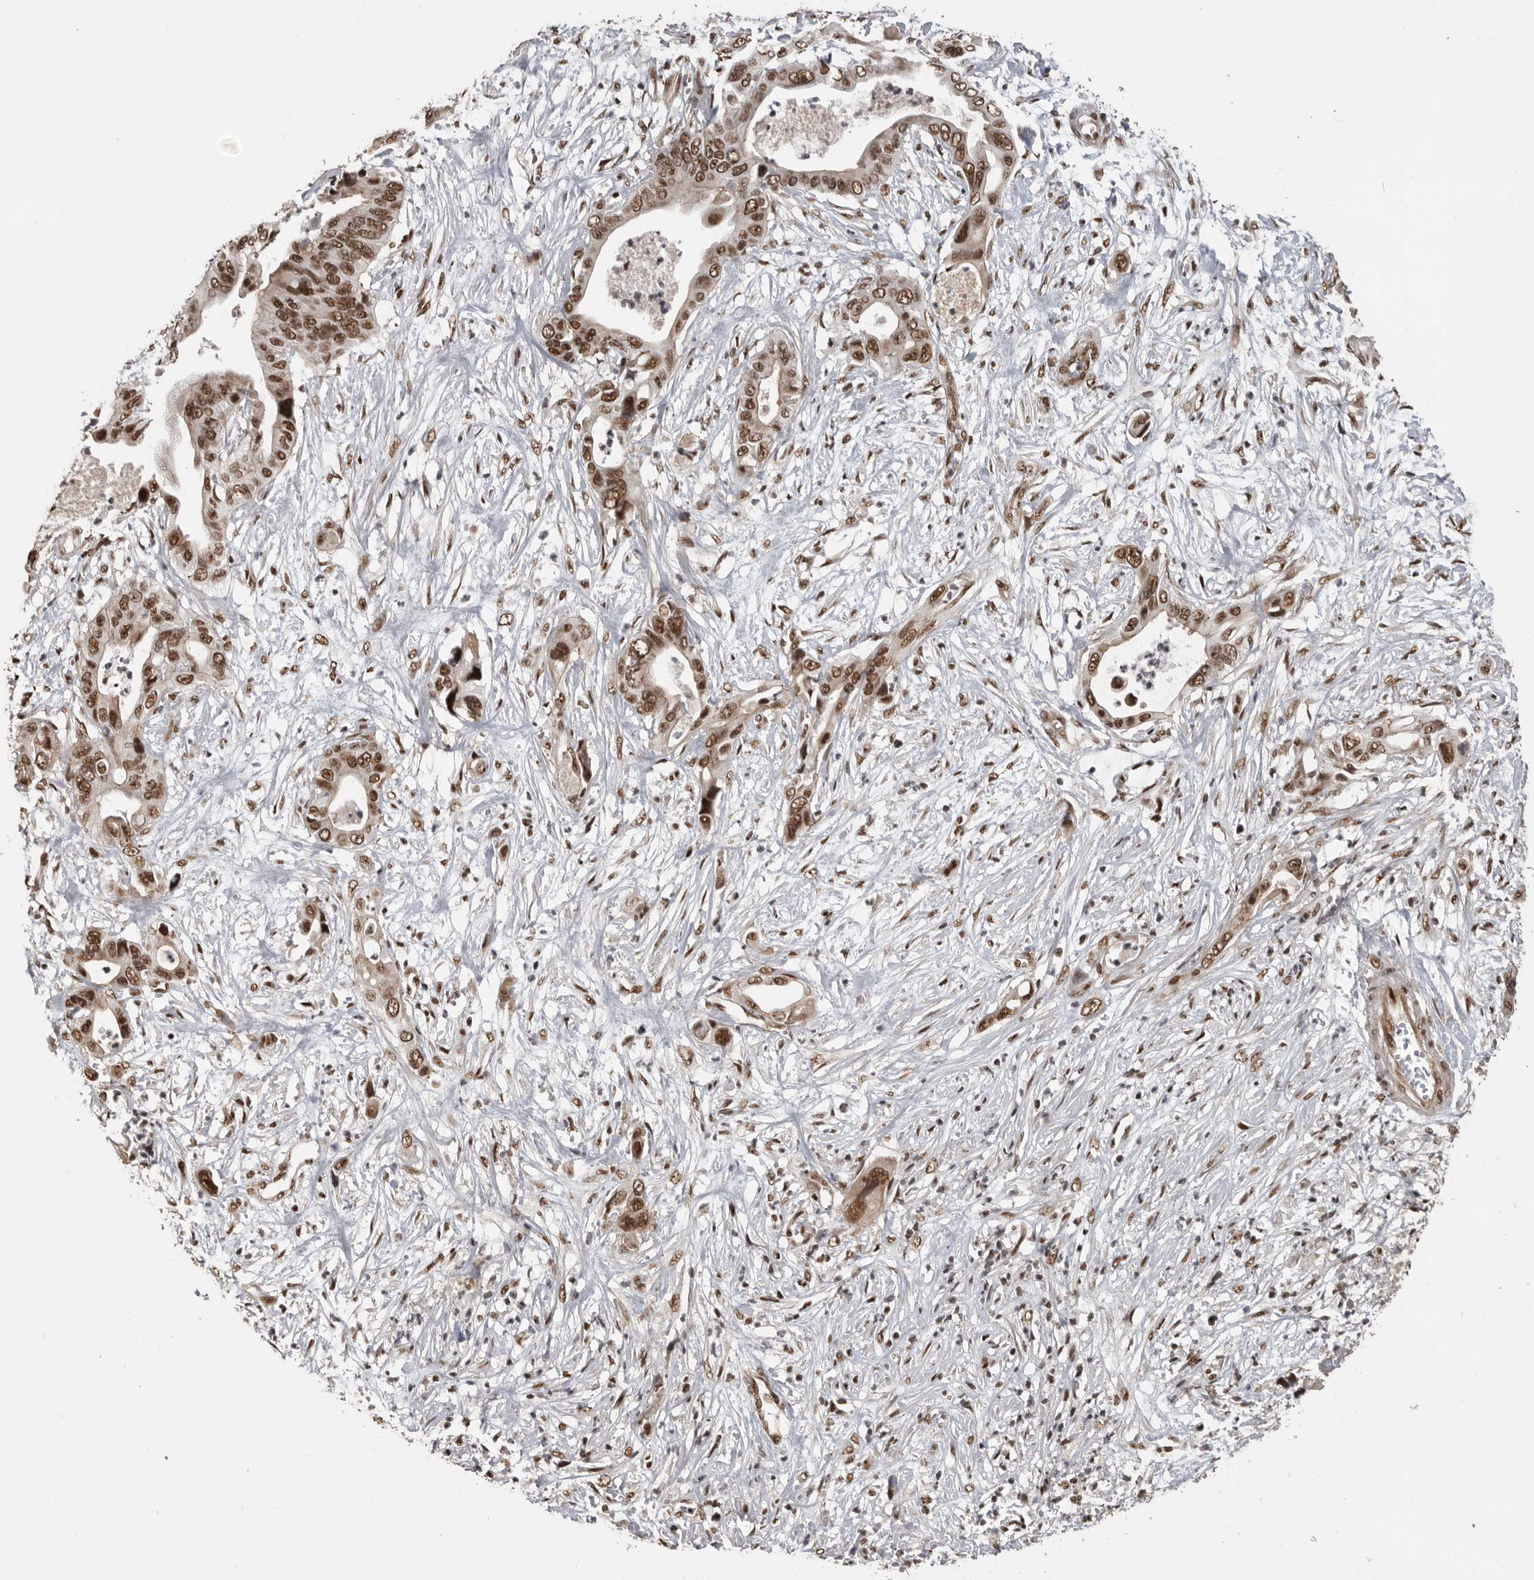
{"staining": {"intensity": "strong", "quantity": ">75%", "location": "nuclear"}, "tissue": "pancreatic cancer", "cell_type": "Tumor cells", "image_type": "cancer", "snomed": [{"axis": "morphology", "description": "Adenocarcinoma, NOS"}, {"axis": "topography", "description": "Pancreas"}], "caption": "Human pancreatic adenocarcinoma stained with a brown dye reveals strong nuclear positive positivity in approximately >75% of tumor cells.", "gene": "CBLL1", "patient": {"sex": "male", "age": 66}}